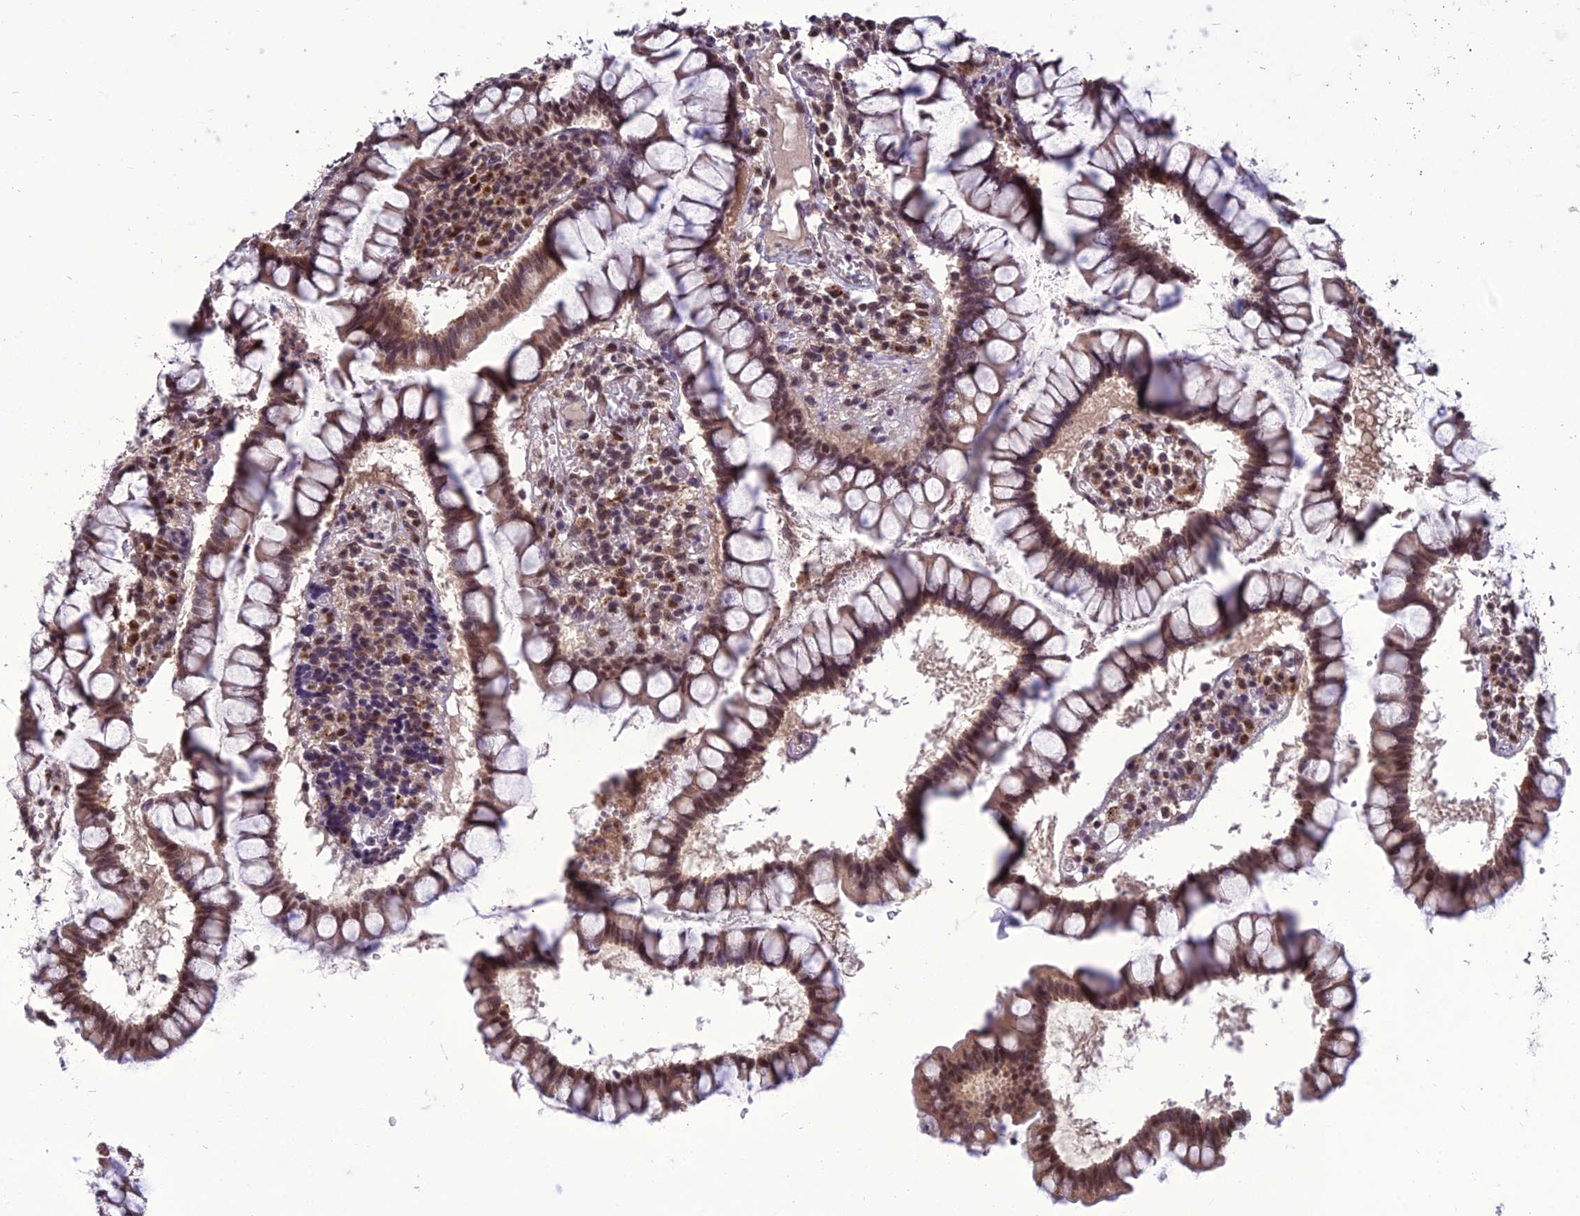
{"staining": {"intensity": "moderate", "quantity": ">75%", "location": "nuclear"}, "tissue": "colon", "cell_type": "Endothelial cells", "image_type": "normal", "snomed": [{"axis": "morphology", "description": "Normal tissue, NOS"}, {"axis": "morphology", "description": "Adenocarcinoma, NOS"}, {"axis": "topography", "description": "Colon"}], "caption": "The micrograph exhibits immunohistochemical staining of benign colon. There is moderate nuclear positivity is seen in approximately >75% of endothelial cells.", "gene": "RANBP3", "patient": {"sex": "female", "age": 55}}